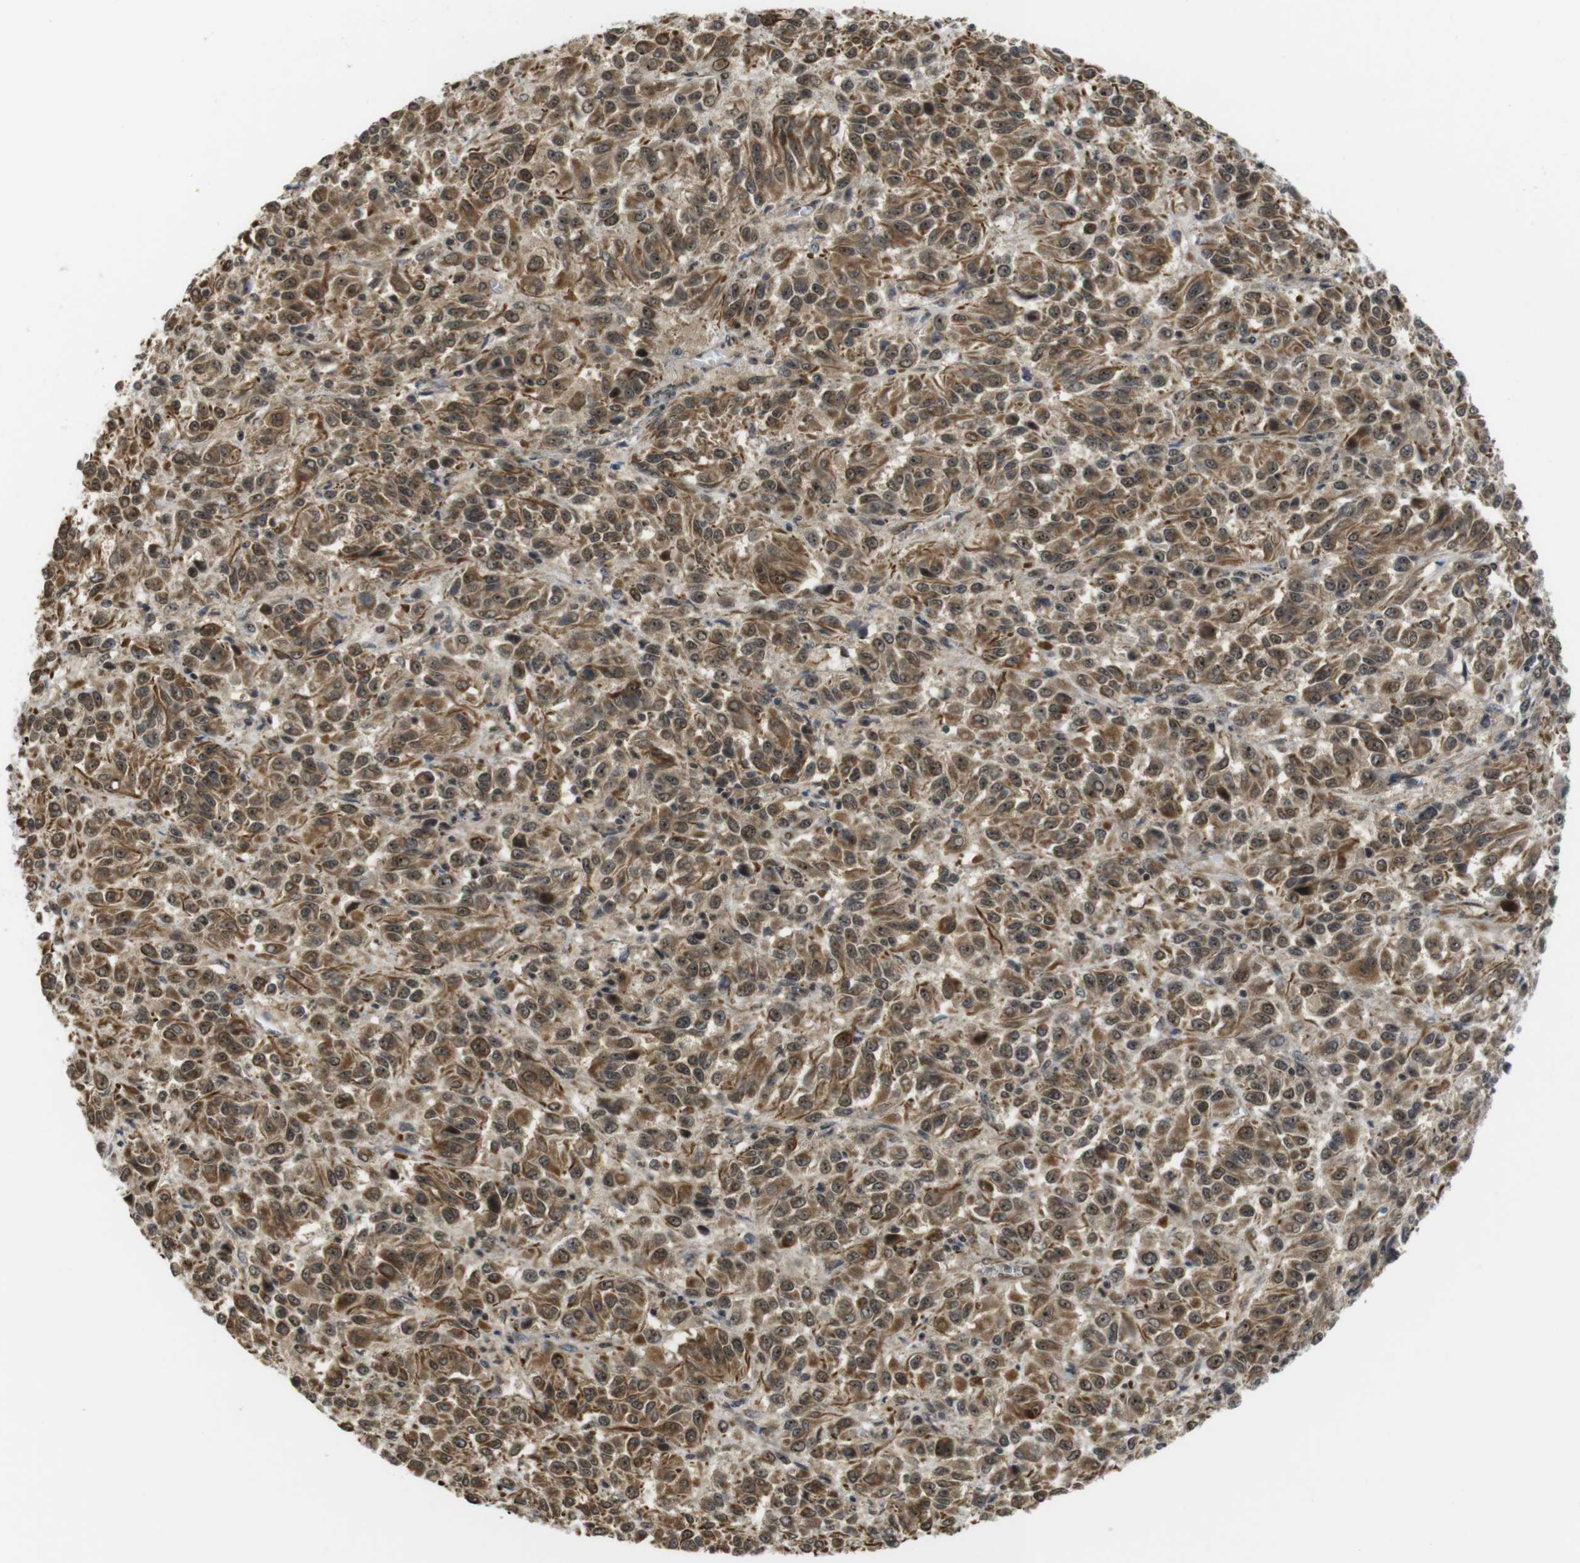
{"staining": {"intensity": "moderate", "quantity": ">75%", "location": "cytoplasmic/membranous,nuclear"}, "tissue": "melanoma", "cell_type": "Tumor cells", "image_type": "cancer", "snomed": [{"axis": "morphology", "description": "Malignant melanoma, Metastatic site"}, {"axis": "topography", "description": "Lung"}], "caption": "This image demonstrates immunohistochemistry staining of malignant melanoma (metastatic site), with medium moderate cytoplasmic/membranous and nuclear positivity in about >75% of tumor cells.", "gene": "CC2D1A", "patient": {"sex": "male", "age": 64}}